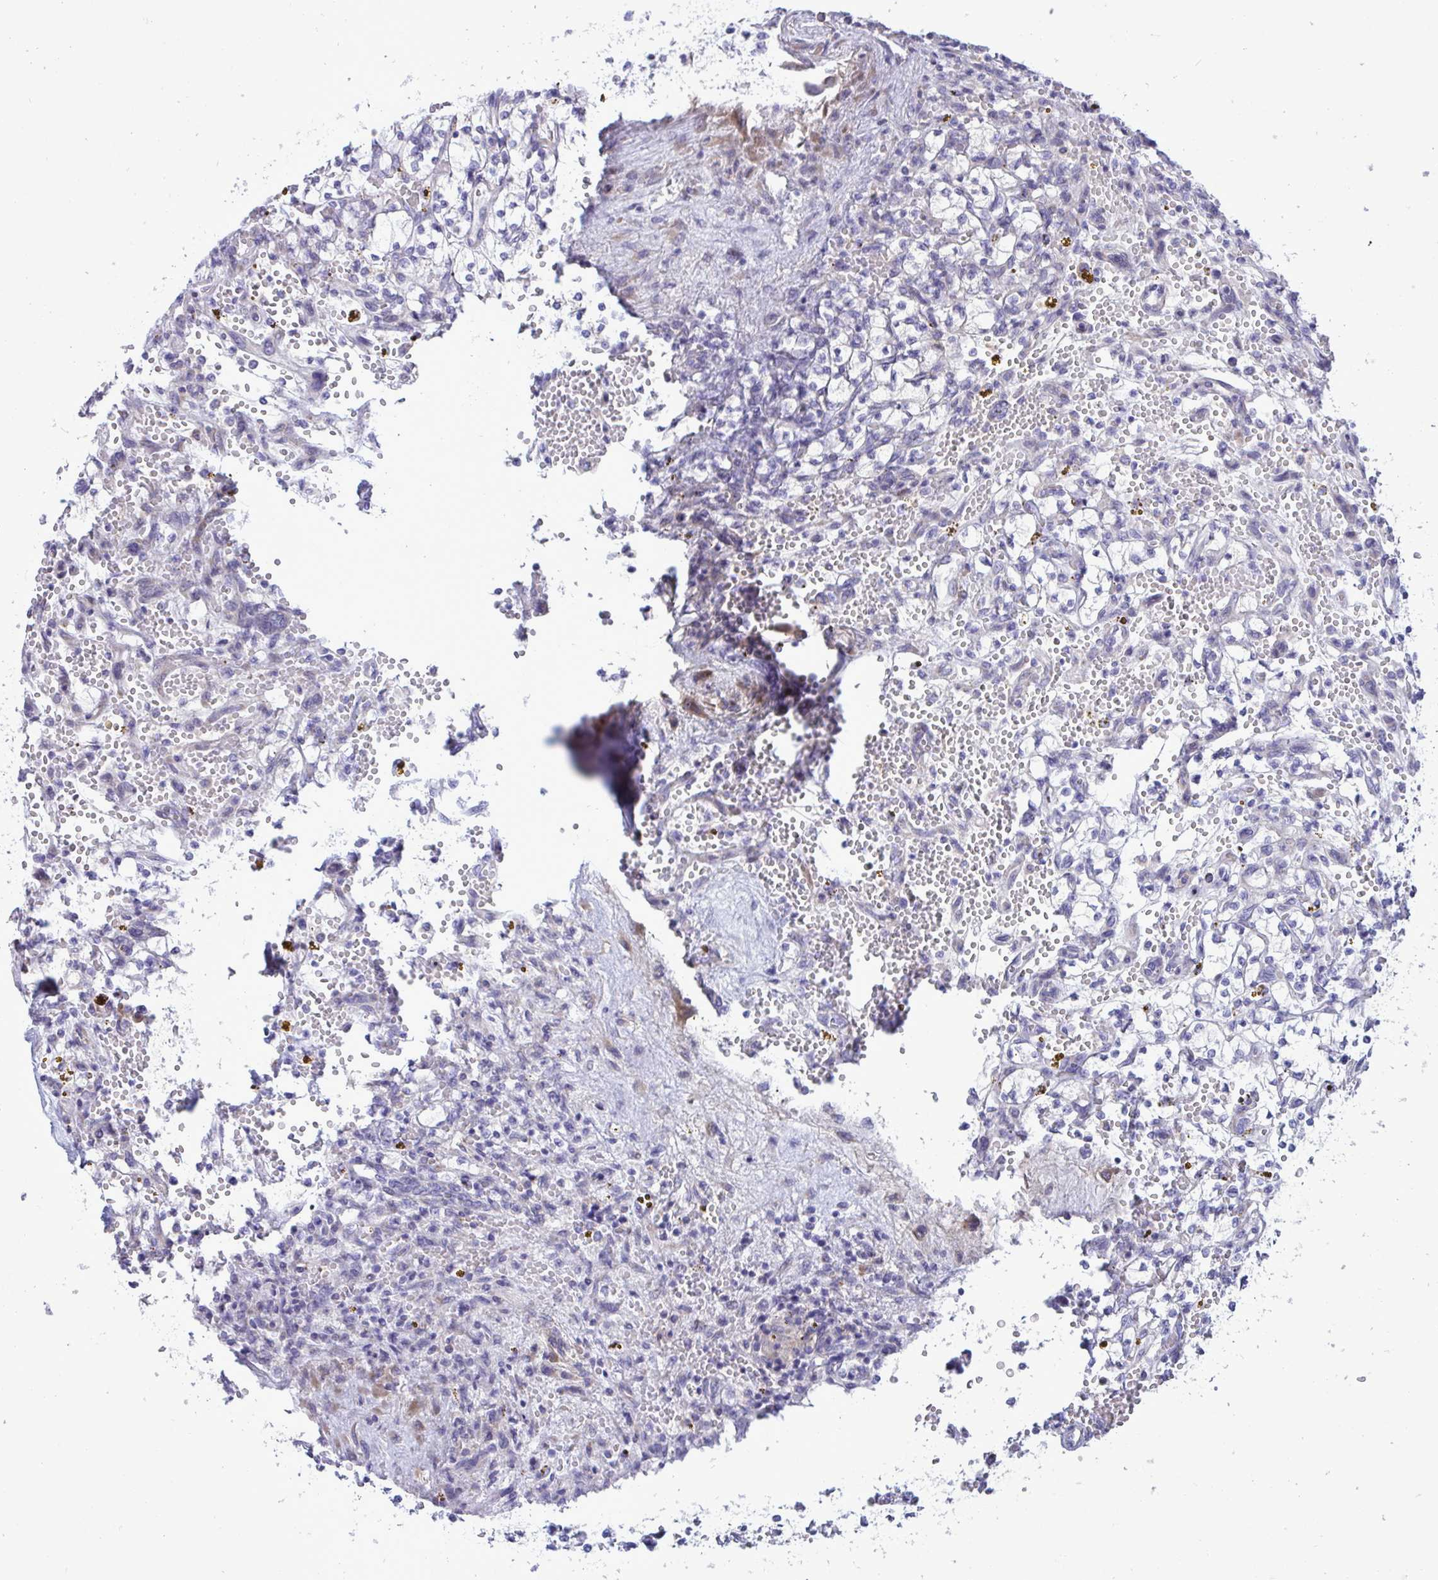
{"staining": {"intensity": "negative", "quantity": "none", "location": "none"}, "tissue": "renal cancer", "cell_type": "Tumor cells", "image_type": "cancer", "snomed": [{"axis": "morphology", "description": "Adenocarcinoma, NOS"}, {"axis": "topography", "description": "Kidney"}], "caption": "Protein analysis of renal cancer (adenocarcinoma) exhibits no significant staining in tumor cells.", "gene": "FAM86B1", "patient": {"sex": "female", "age": 64}}